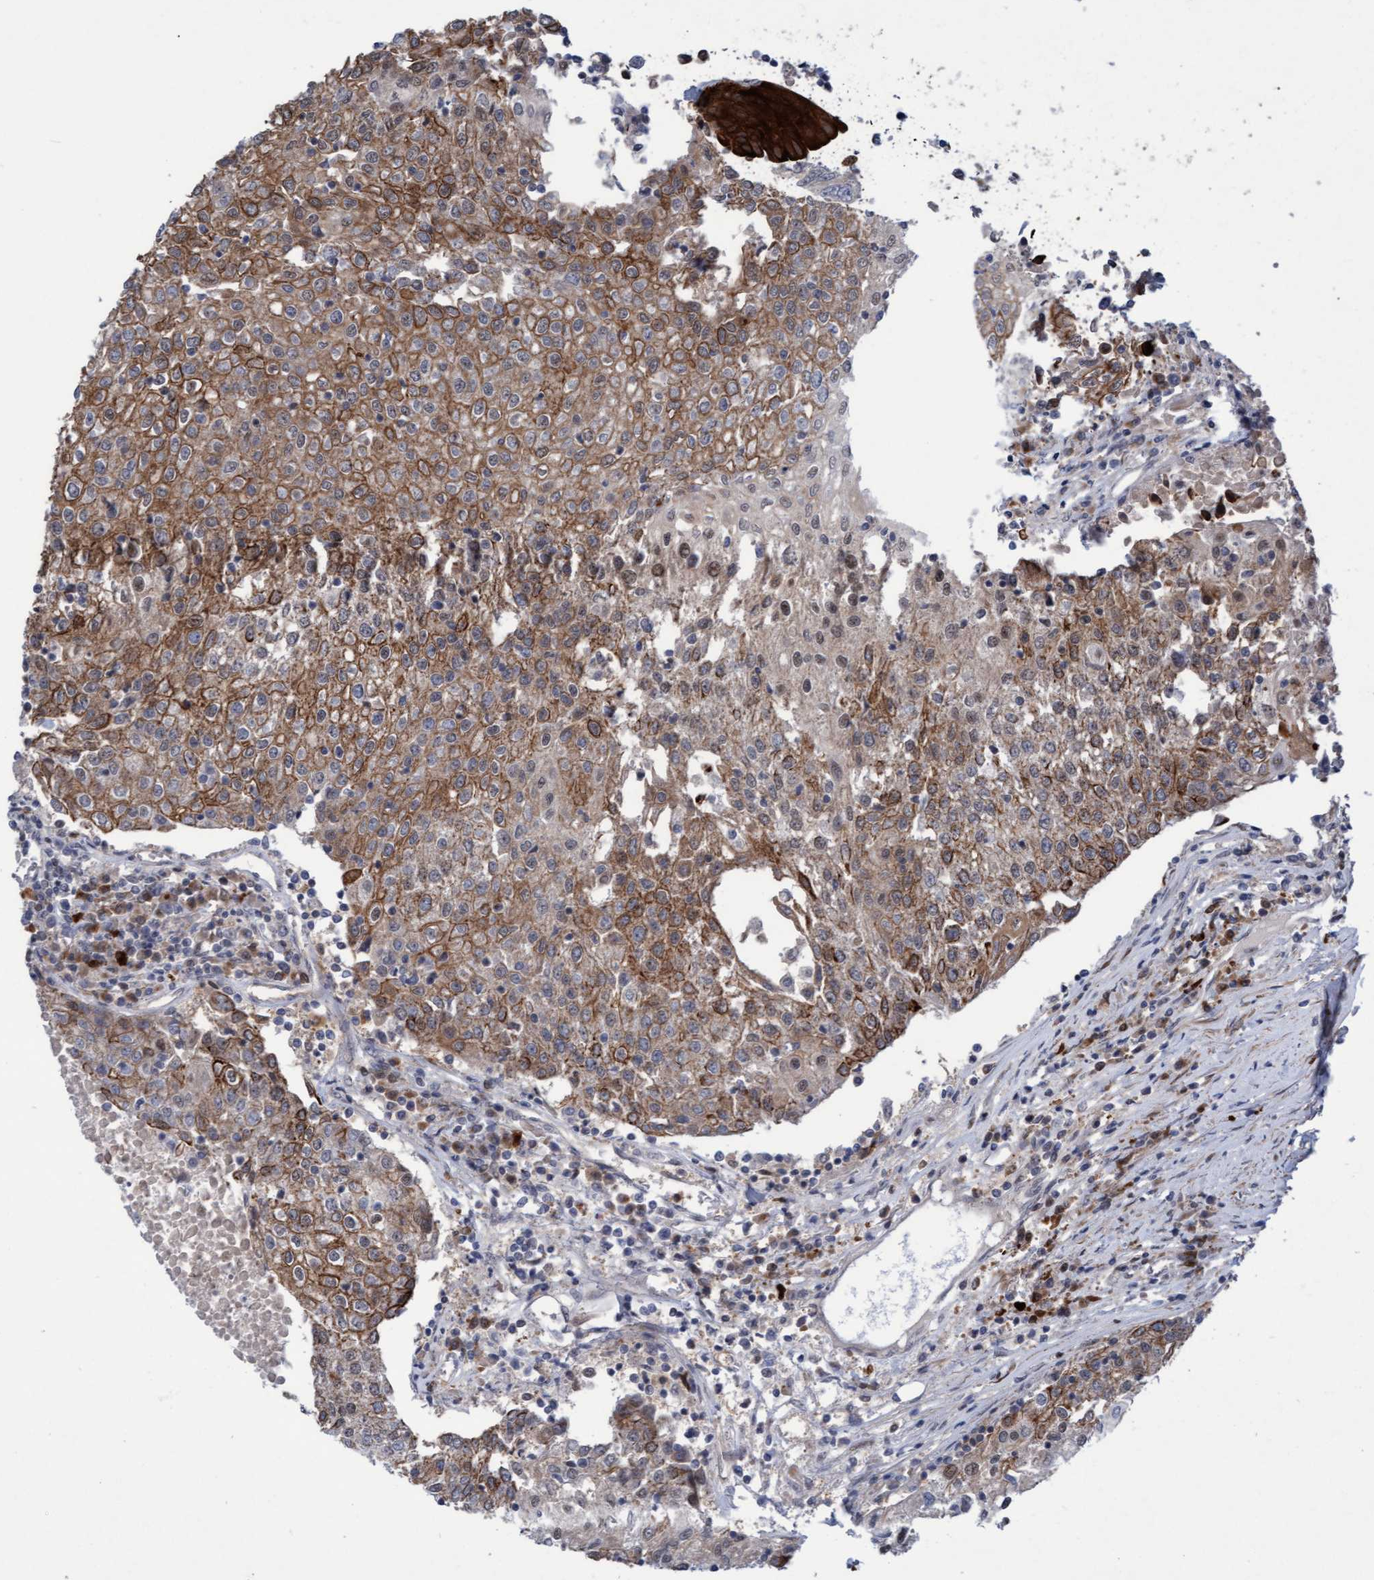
{"staining": {"intensity": "moderate", "quantity": ">75%", "location": "cytoplasmic/membranous"}, "tissue": "urothelial cancer", "cell_type": "Tumor cells", "image_type": "cancer", "snomed": [{"axis": "morphology", "description": "Urothelial carcinoma, High grade"}, {"axis": "topography", "description": "Urinary bladder"}], "caption": "Urothelial carcinoma (high-grade) stained for a protein reveals moderate cytoplasmic/membranous positivity in tumor cells.", "gene": "RAP1GAP2", "patient": {"sex": "female", "age": 85}}